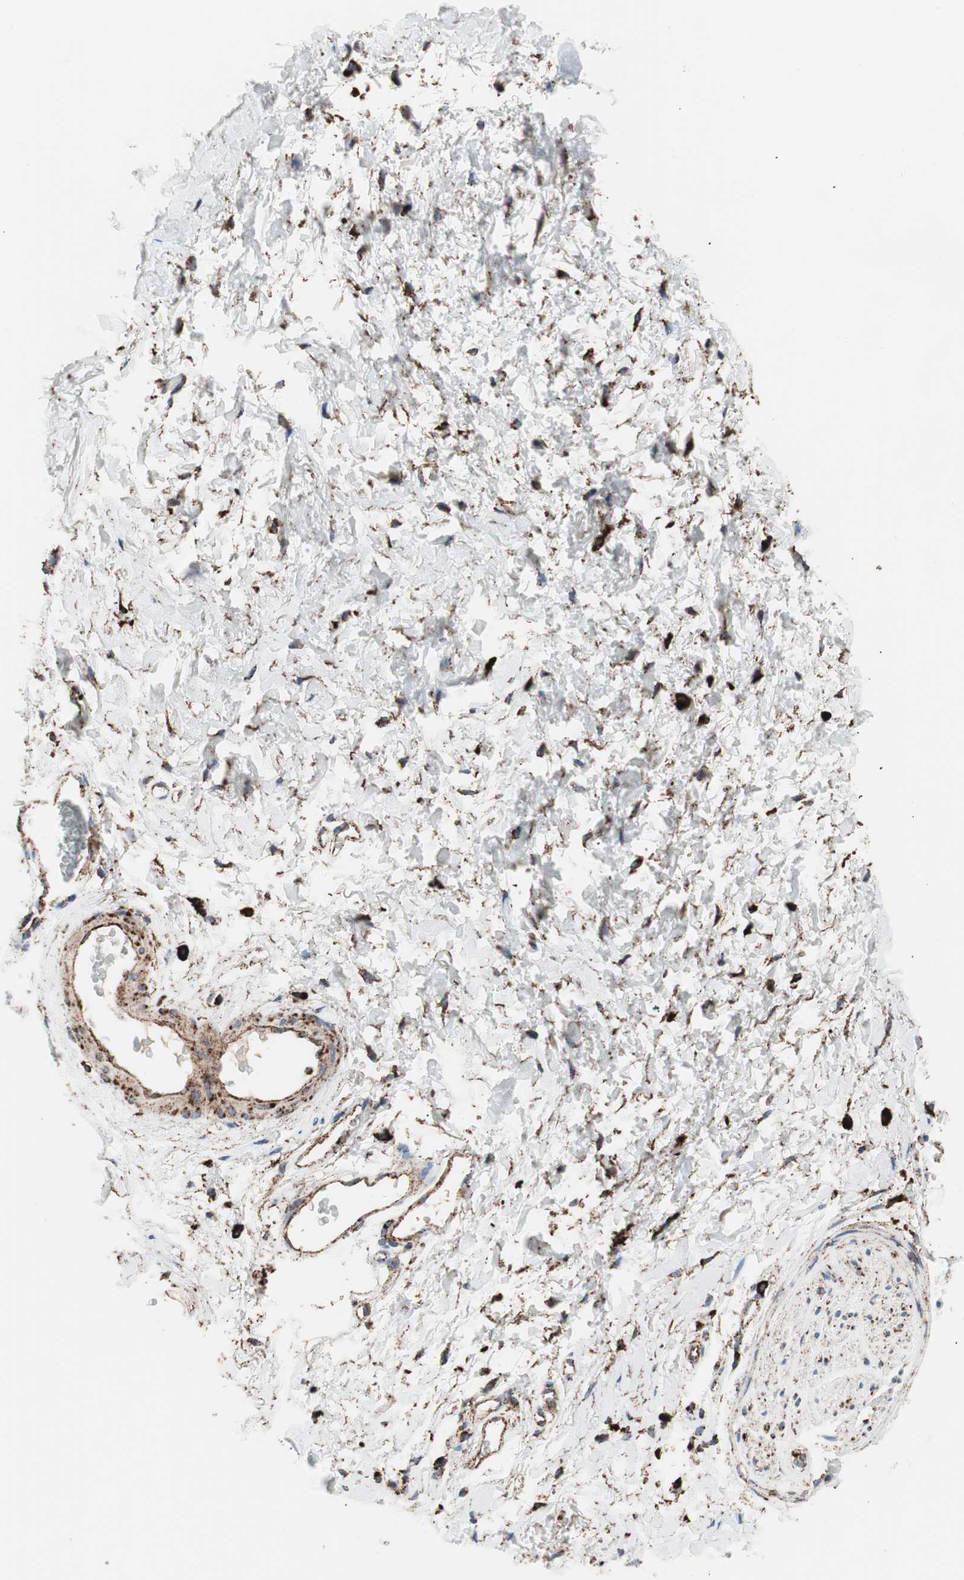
{"staining": {"intensity": "strong", "quantity": ">75%", "location": "cytoplasmic/membranous"}, "tissue": "adipose tissue", "cell_type": "Adipocytes", "image_type": "normal", "snomed": [{"axis": "morphology", "description": "Normal tissue, NOS"}, {"axis": "topography", "description": "Soft tissue"}, {"axis": "topography", "description": "Peripheral nerve tissue"}], "caption": "A high-resolution image shows immunohistochemistry staining of normal adipose tissue, which demonstrates strong cytoplasmic/membranous positivity in approximately >75% of adipocytes.", "gene": "LAMP1", "patient": {"sex": "female", "age": 71}}